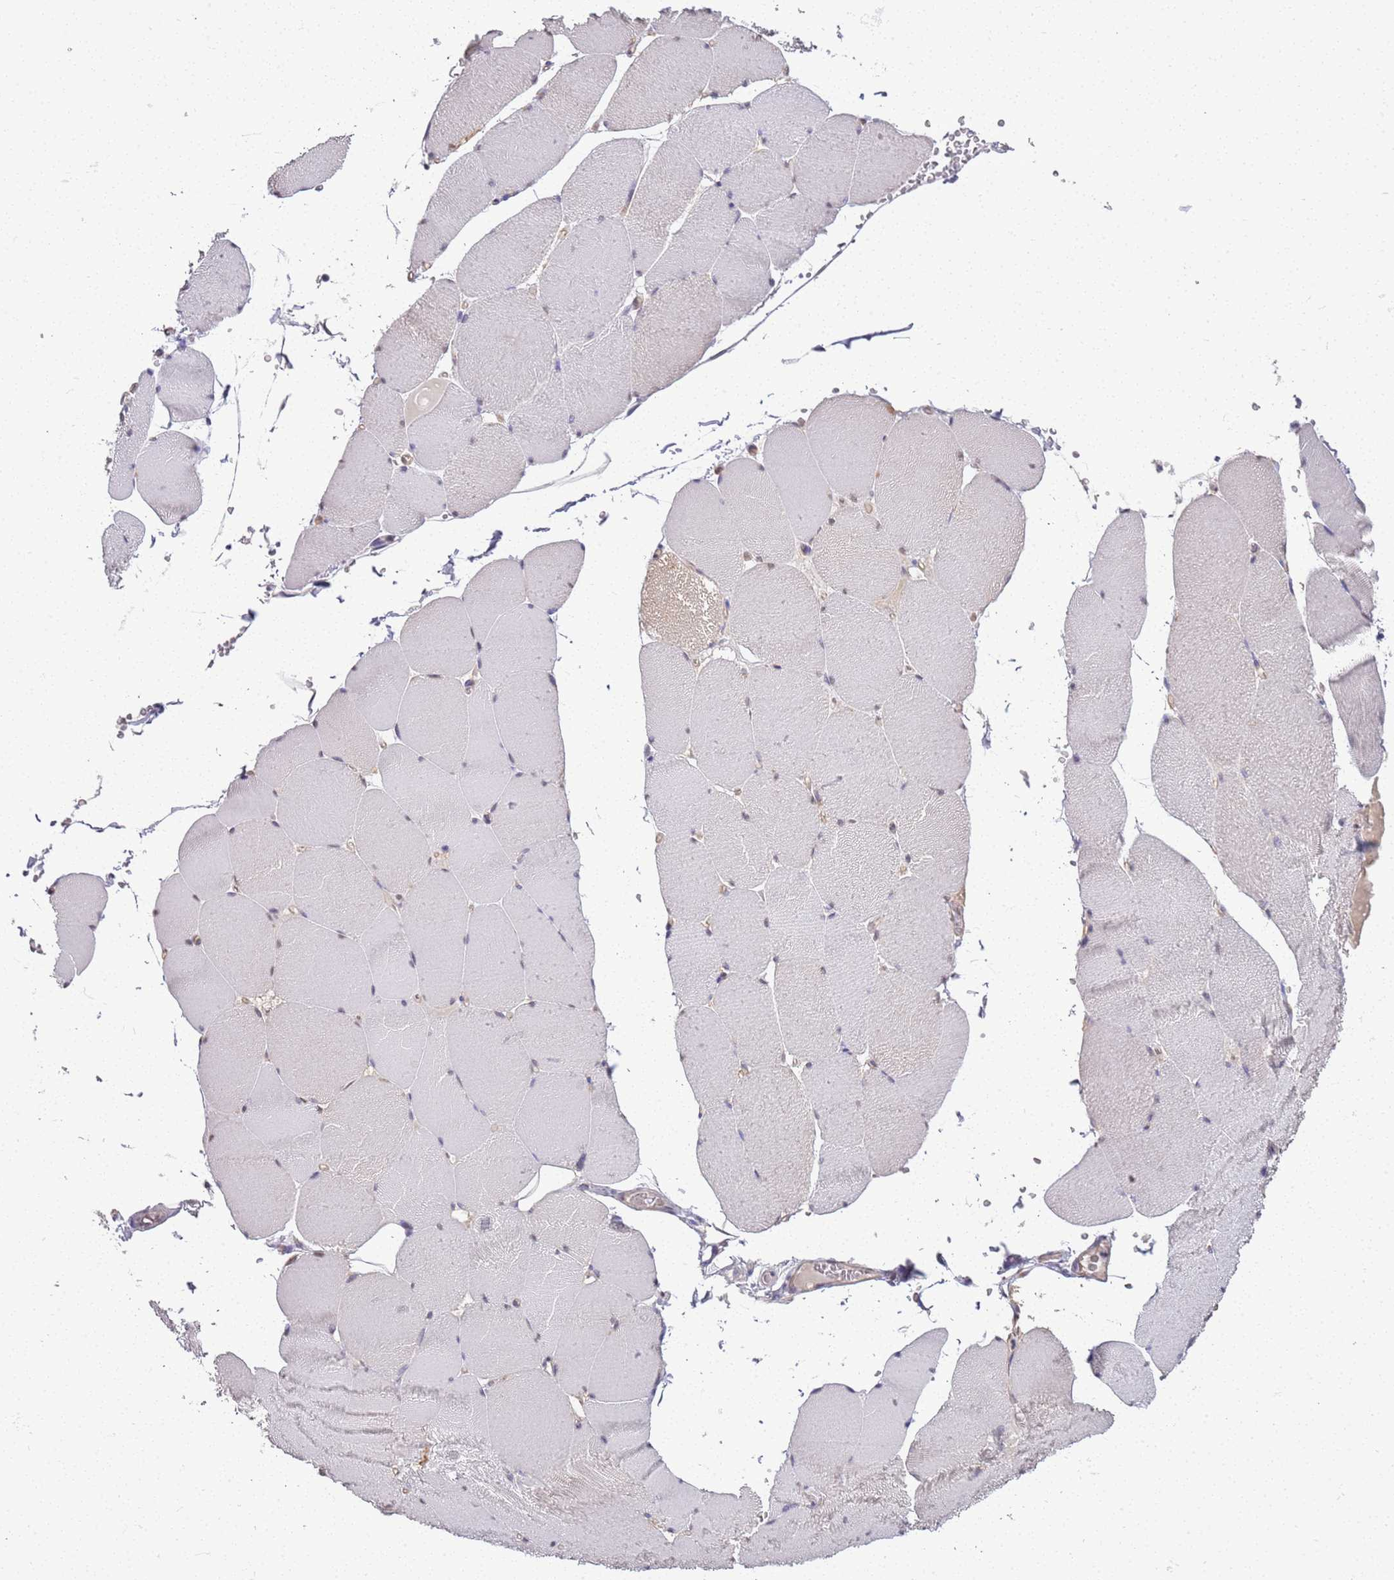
{"staining": {"intensity": "negative", "quantity": "none", "location": "none"}, "tissue": "skeletal muscle", "cell_type": "Myocytes", "image_type": "normal", "snomed": [{"axis": "morphology", "description": "Normal tissue, NOS"}, {"axis": "topography", "description": "Skeletal muscle"}, {"axis": "topography", "description": "Head-Neck"}], "caption": "A photomicrograph of skeletal muscle stained for a protein displays no brown staining in myocytes. The staining is performed using DAB (3,3'-diaminobenzidine) brown chromogen with nuclei counter-stained in using hematoxylin.", "gene": "CTRC", "patient": {"sex": "male", "age": 66}}